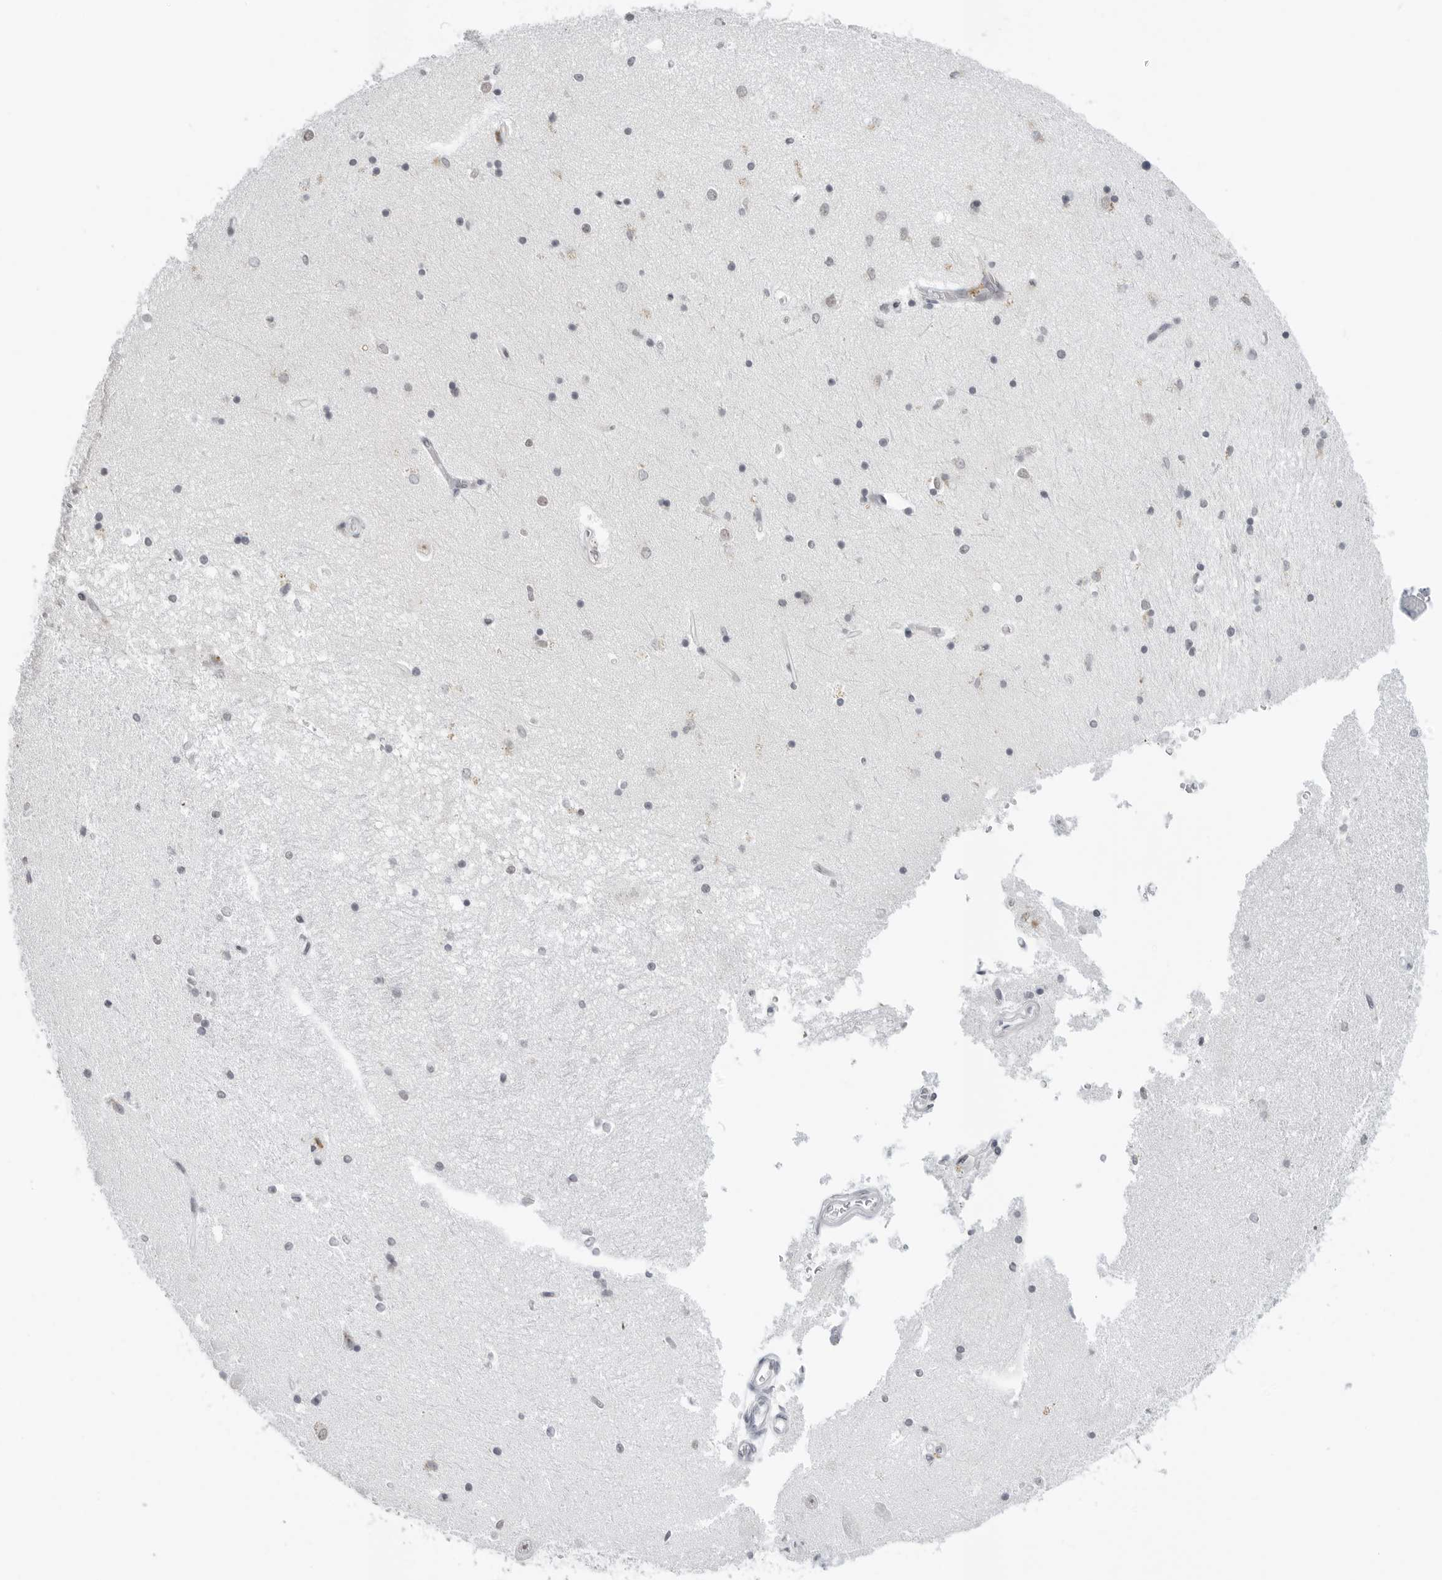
{"staining": {"intensity": "negative", "quantity": "none", "location": "none"}, "tissue": "hippocampus", "cell_type": "Glial cells", "image_type": "normal", "snomed": [{"axis": "morphology", "description": "Normal tissue, NOS"}, {"axis": "topography", "description": "Hippocampus"}], "caption": "An IHC image of unremarkable hippocampus is shown. There is no staining in glial cells of hippocampus.", "gene": "WRAP53", "patient": {"sex": "male", "age": 45}}